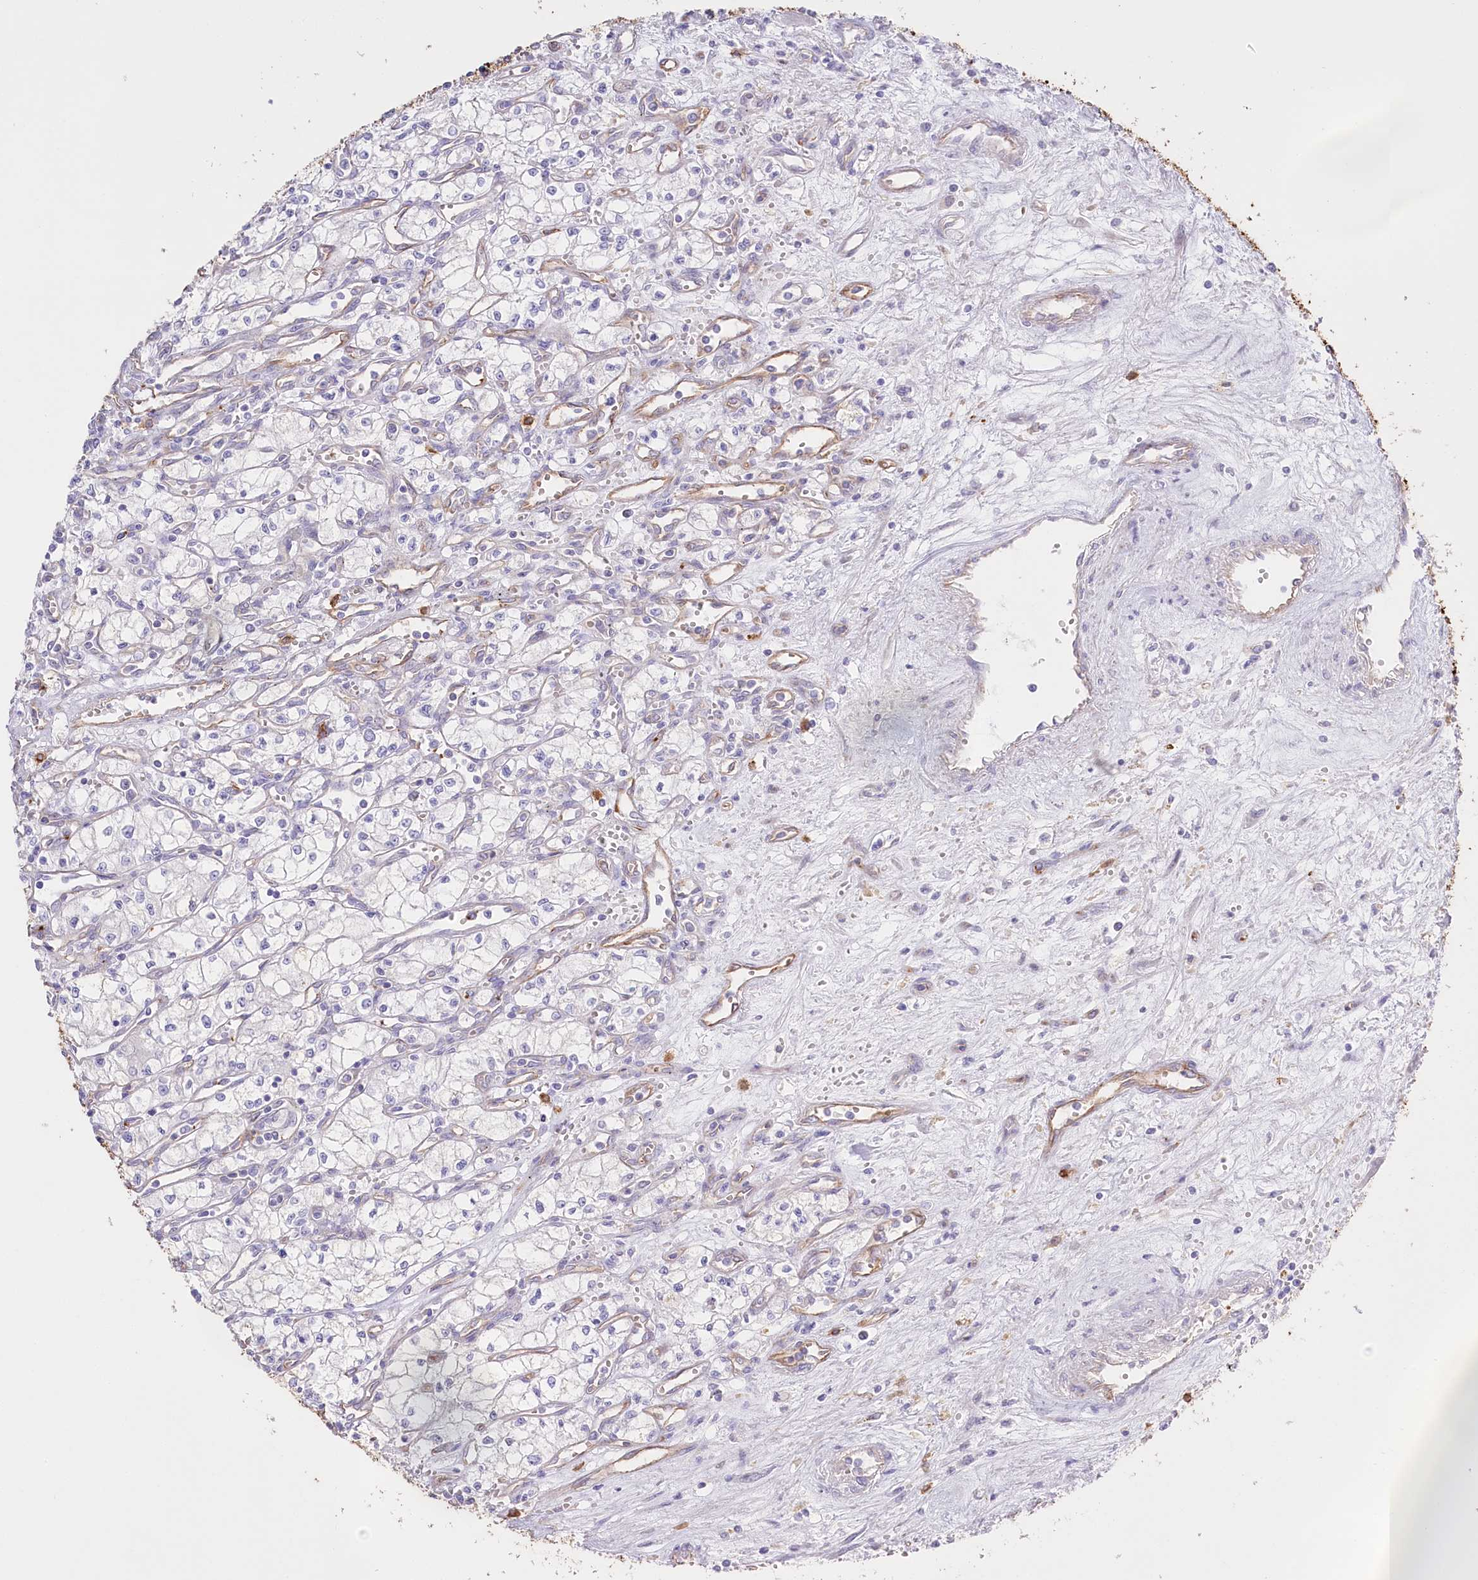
{"staining": {"intensity": "negative", "quantity": "none", "location": "none"}, "tissue": "renal cancer", "cell_type": "Tumor cells", "image_type": "cancer", "snomed": [{"axis": "morphology", "description": "Adenocarcinoma, NOS"}, {"axis": "topography", "description": "Kidney"}], "caption": "Immunohistochemistry micrograph of human renal cancer stained for a protein (brown), which shows no positivity in tumor cells.", "gene": "SLC39A10", "patient": {"sex": "male", "age": 59}}